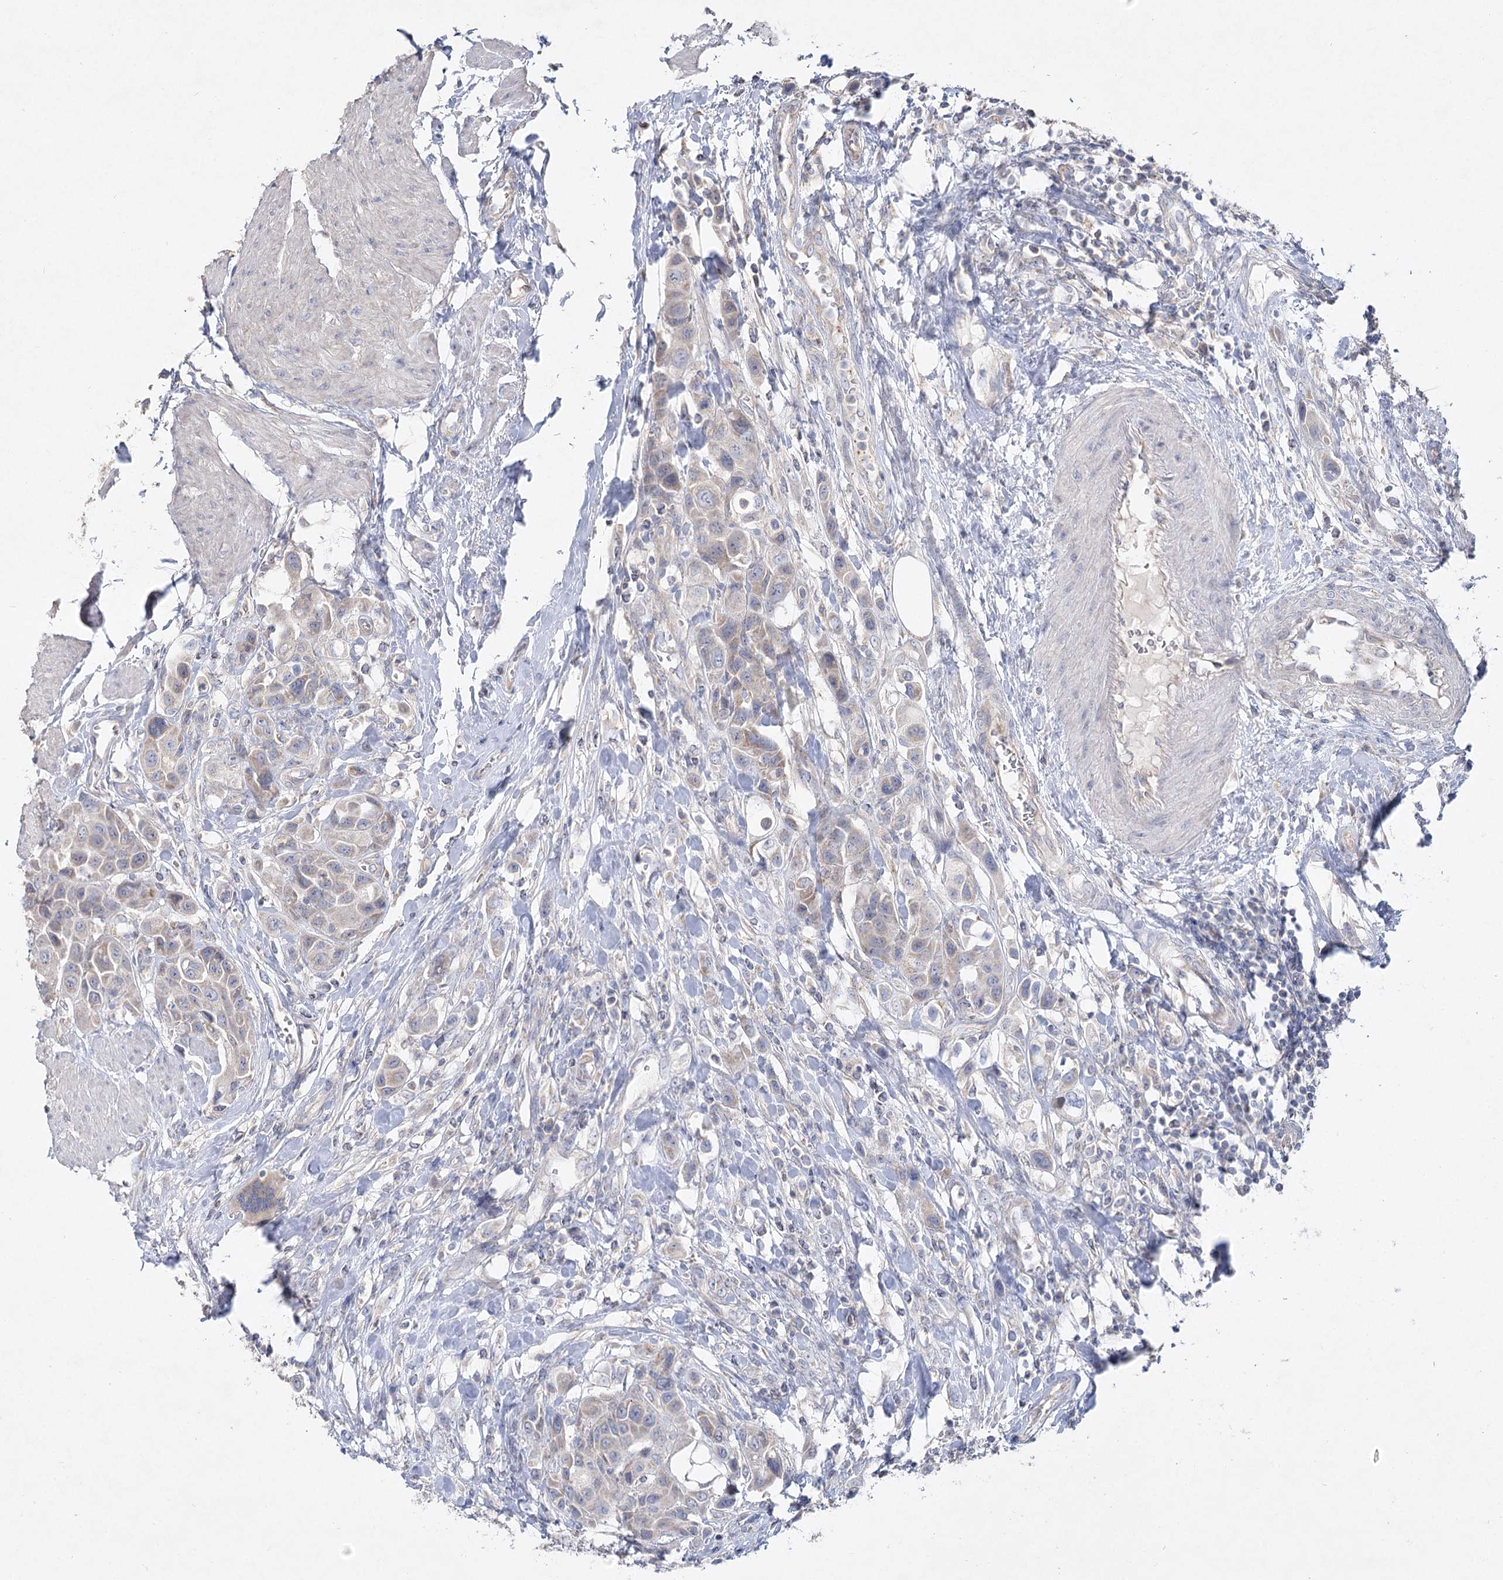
{"staining": {"intensity": "weak", "quantity": "<25%", "location": "cytoplasmic/membranous"}, "tissue": "urothelial cancer", "cell_type": "Tumor cells", "image_type": "cancer", "snomed": [{"axis": "morphology", "description": "Urothelial carcinoma, High grade"}, {"axis": "topography", "description": "Urinary bladder"}], "caption": "A histopathology image of urothelial carcinoma (high-grade) stained for a protein displays no brown staining in tumor cells.", "gene": "TMEM187", "patient": {"sex": "male", "age": 50}}